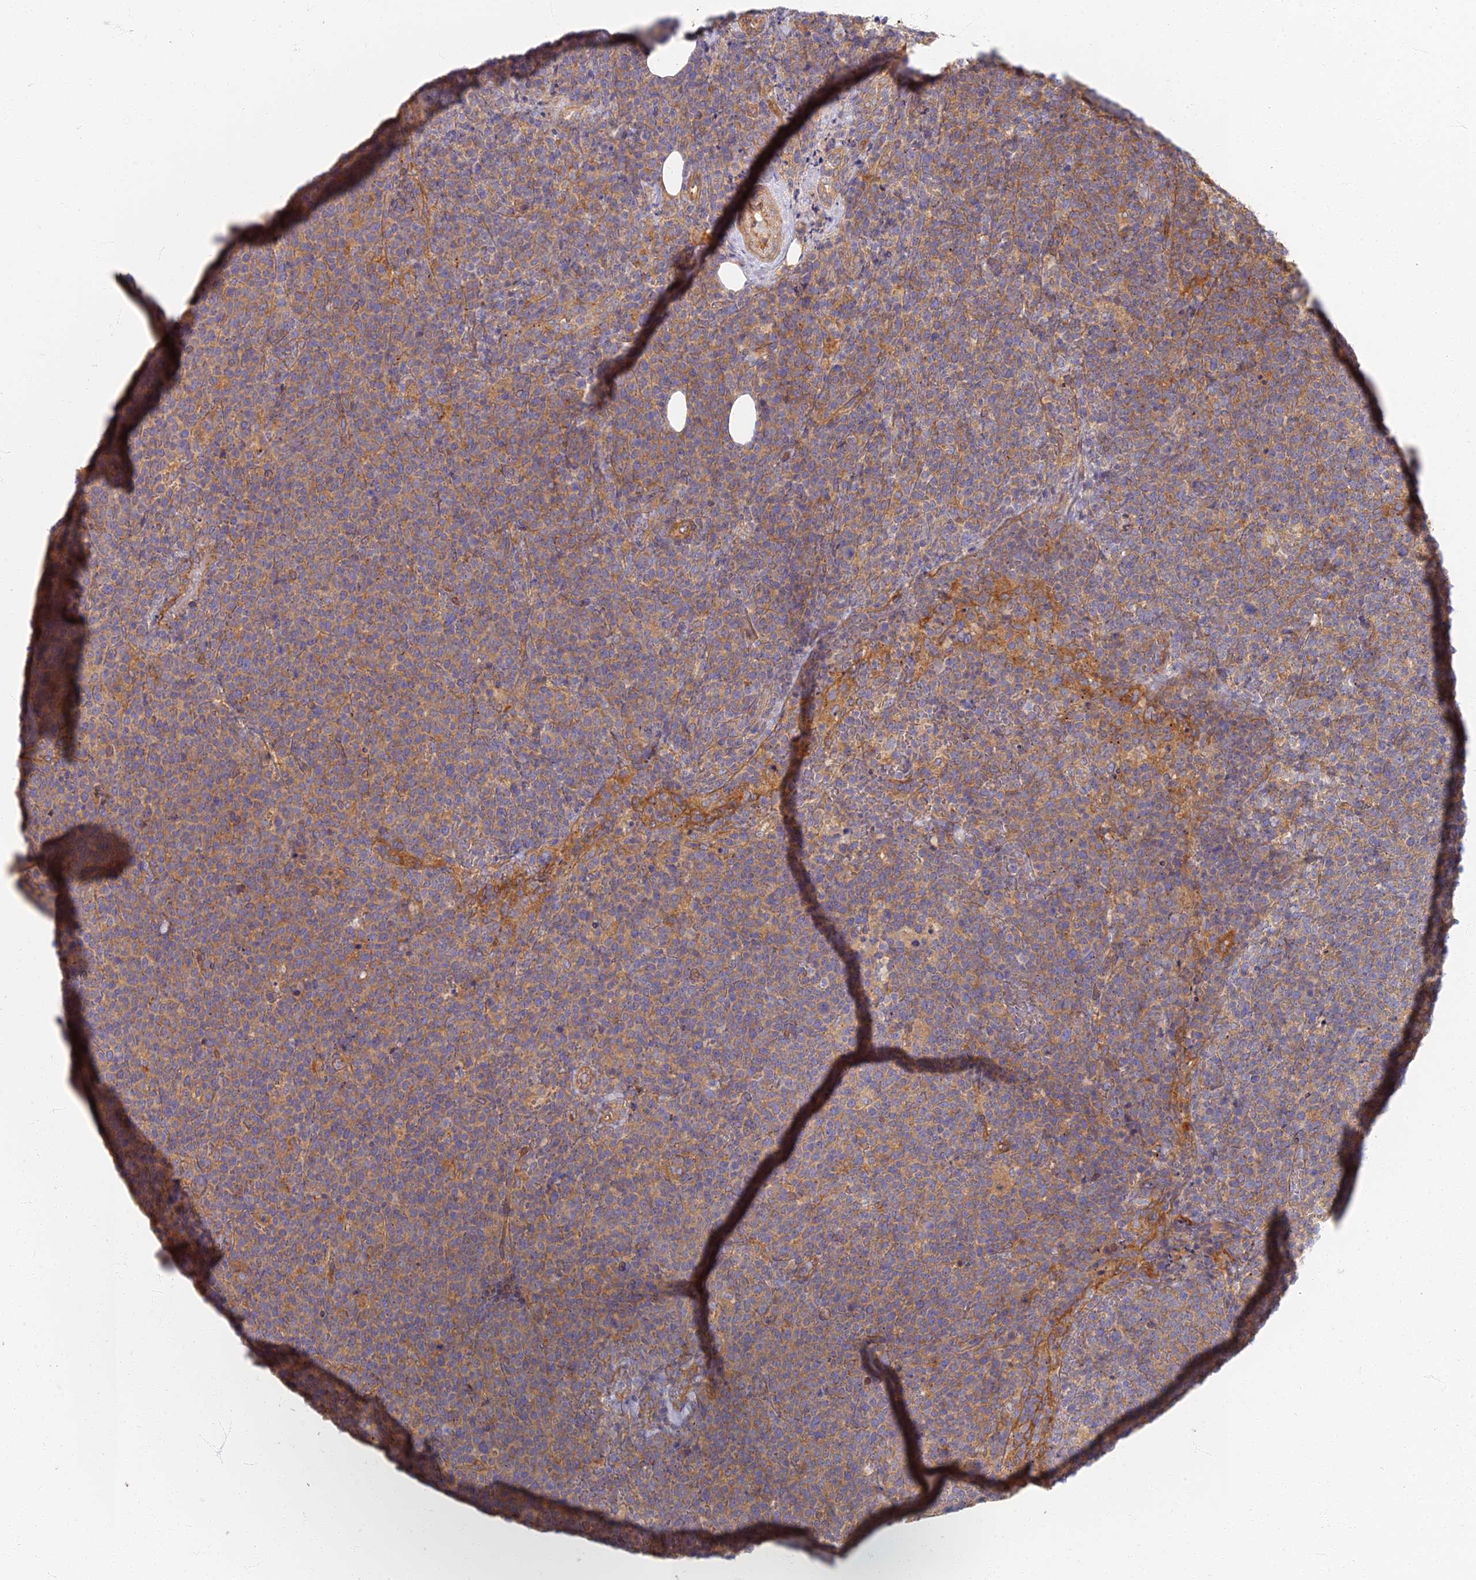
{"staining": {"intensity": "moderate", "quantity": ">75%", "location": "cytoplasmic/membranous"}, "tissue": "lymphoma", "cell_type": "Tumor cells", "image_type": "cancer", "snomed": [{"axis": "morphology", "description": "Malignant lymphoma, non-Hodgkin's type, High grade"}, {"axis": "topography", "description": "Lymph node"}], "caption": "Malignant lymphoma, non-Hodgkin's type (high-grade) stained with a brown dye reveals moderate cytoplasmic/membranous positive staining in approximately >75% of tumor cells.", "gene": "RBSN", "patient": {"sex": "male", "age": 61}}